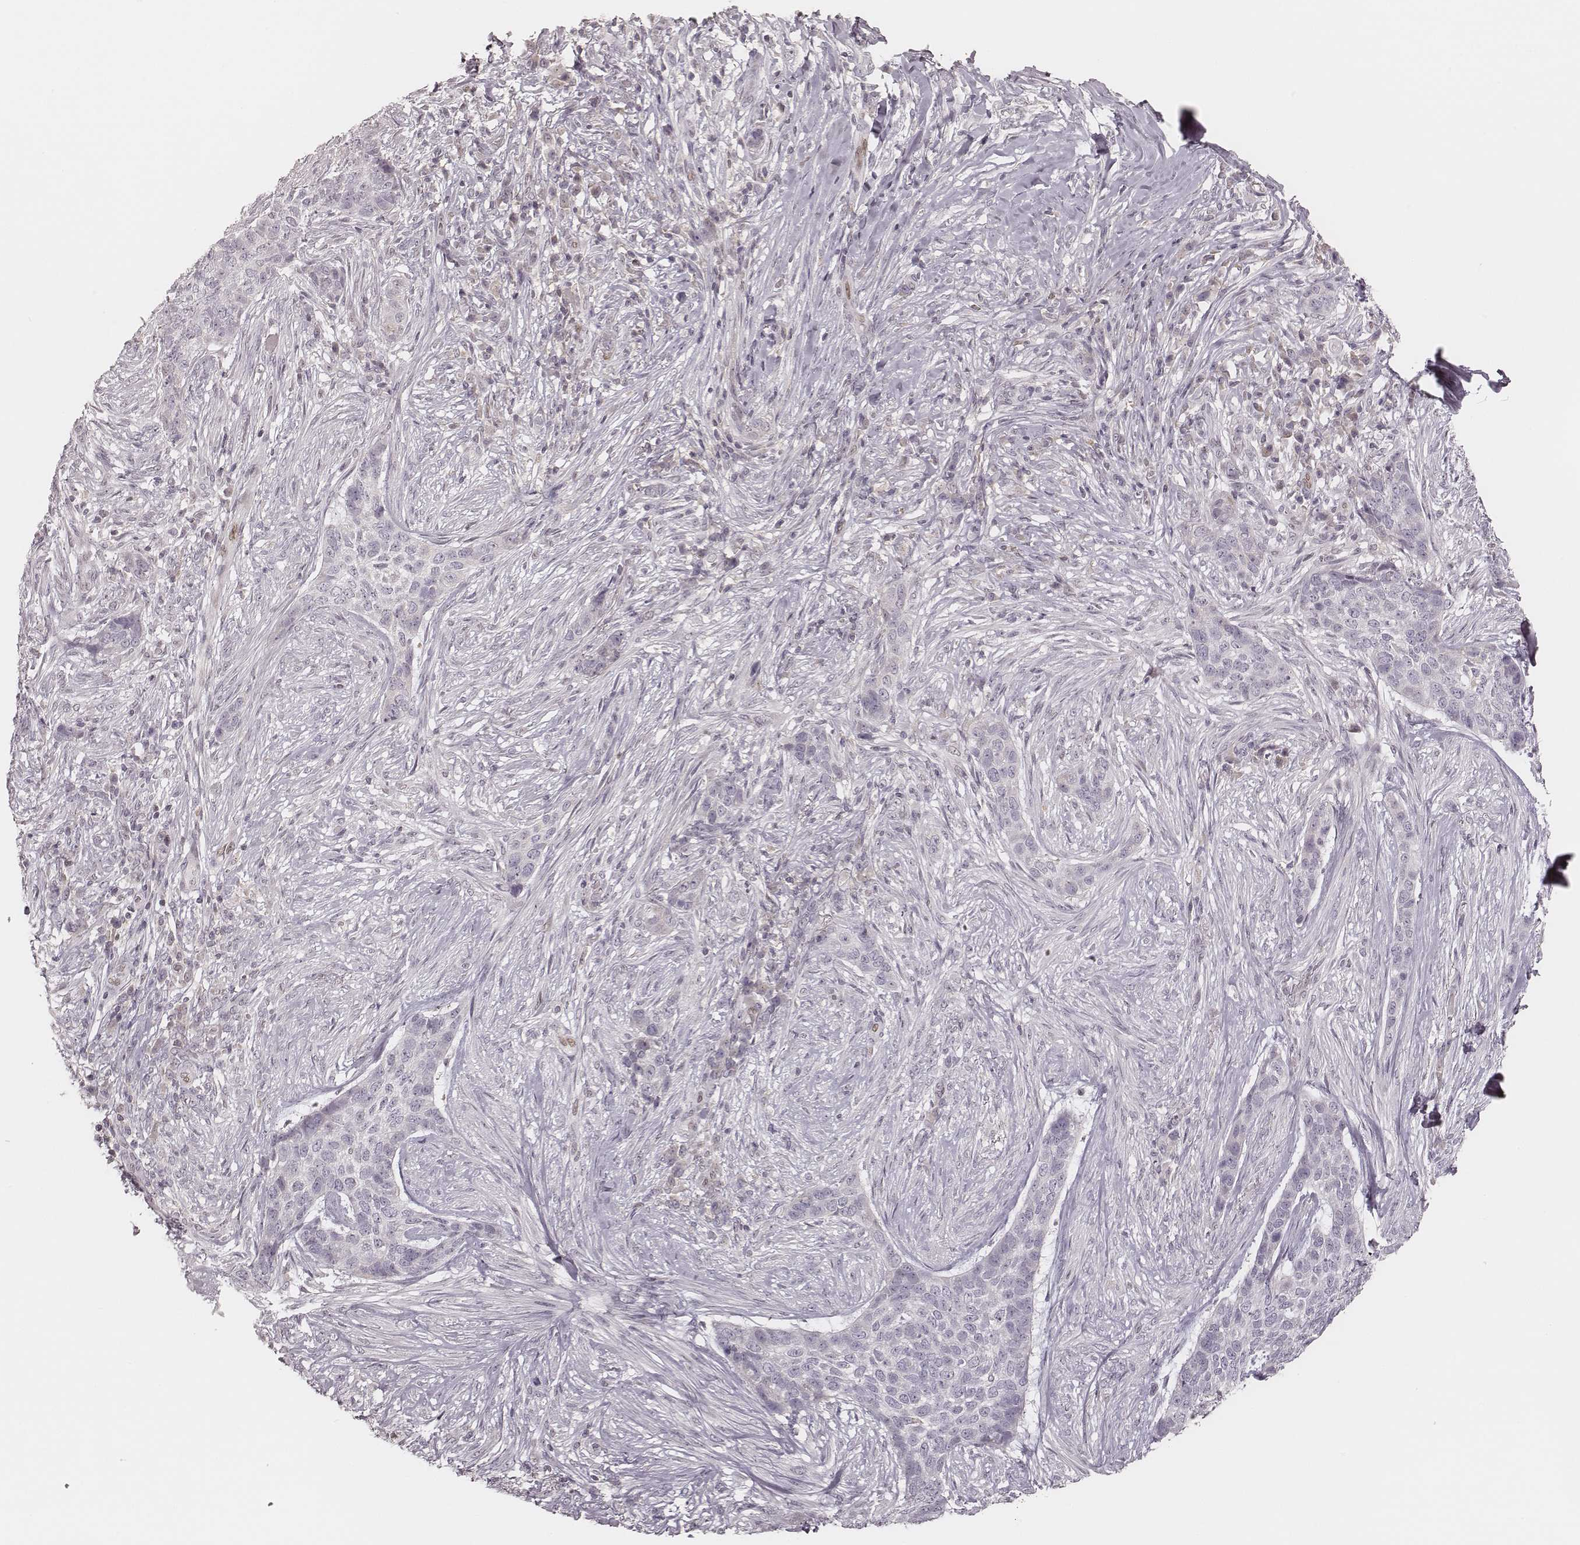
{"staining": {"intensity": "negative", "quantity": "none", "location": "none"}, "tissue": "skin cancer", "cell_type": "Tumor cells", "image_type": "cancer", "snomed": [{"axis": "morphology", "description": "Basal cell carcinoma"}, {"axis": "topography", "description": "Skin"}], "caption": "Skin basal cell carcinoma was stained to show a protein in brown. There is no significant positivity in tumor cells.", "gene": "MSX1", "patient": {"sex": "female", "age": 69}}